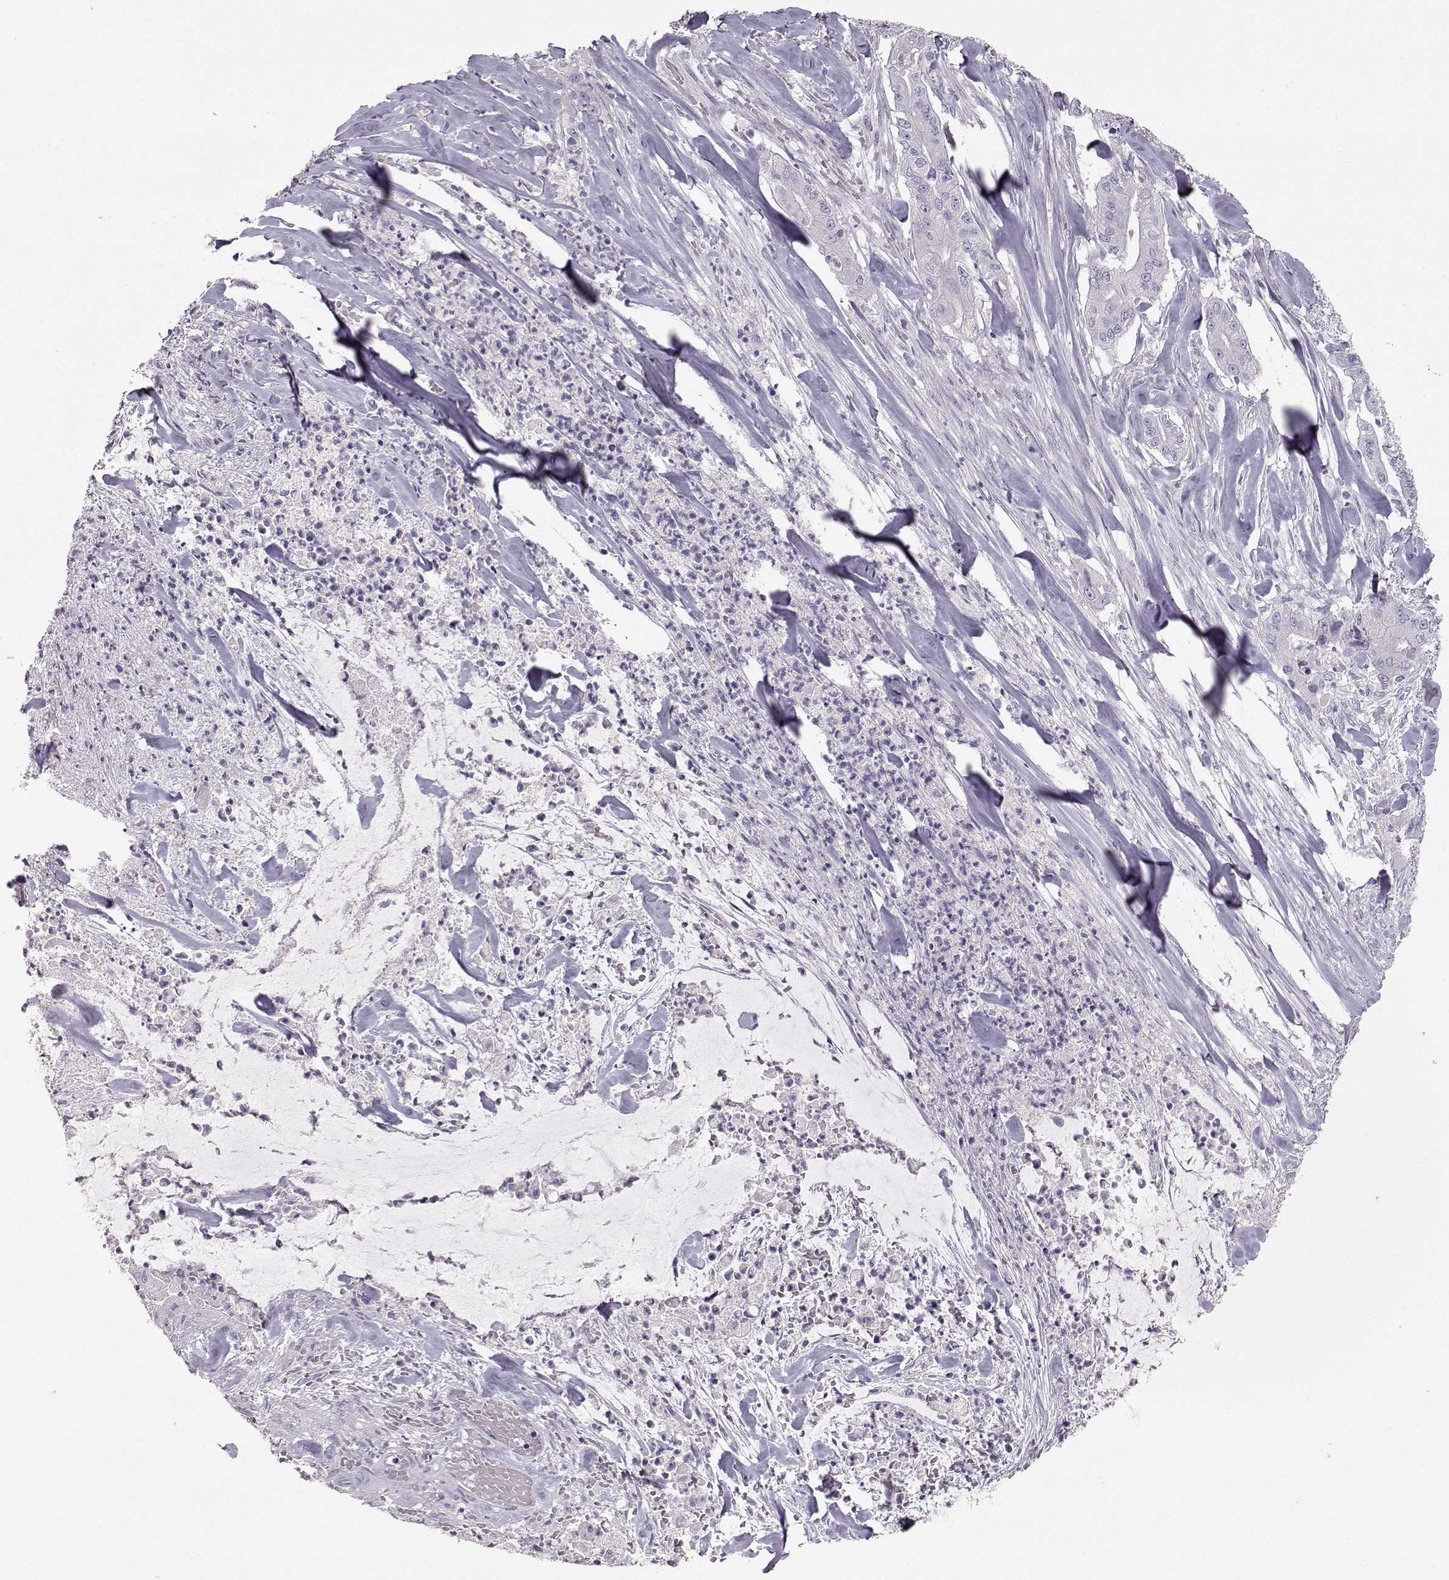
{"staining": {"intensity": "negative", "quantity": "none", "location": "none"}, "tissue": "pancreatic cancer", "cell_type": "Tumor cells", "image_type": "cancer", "snomed": [{"axis": "morphology", "description": "Normal tissue, NOS"}, {"axis": "morphology", "description": "Inflammation, NOS"}, {"axis": "morphology", "description": "Adenocarcinoma, NOS"}, {"axis": "topography", "description": "Pancreas"}], "caption": "Protein analysis of pancreatic cancer demonstrates no significant positivity in tumor cells.", "gene": "SLC18A1", "patient": {"sex": "male", "age": 57}}